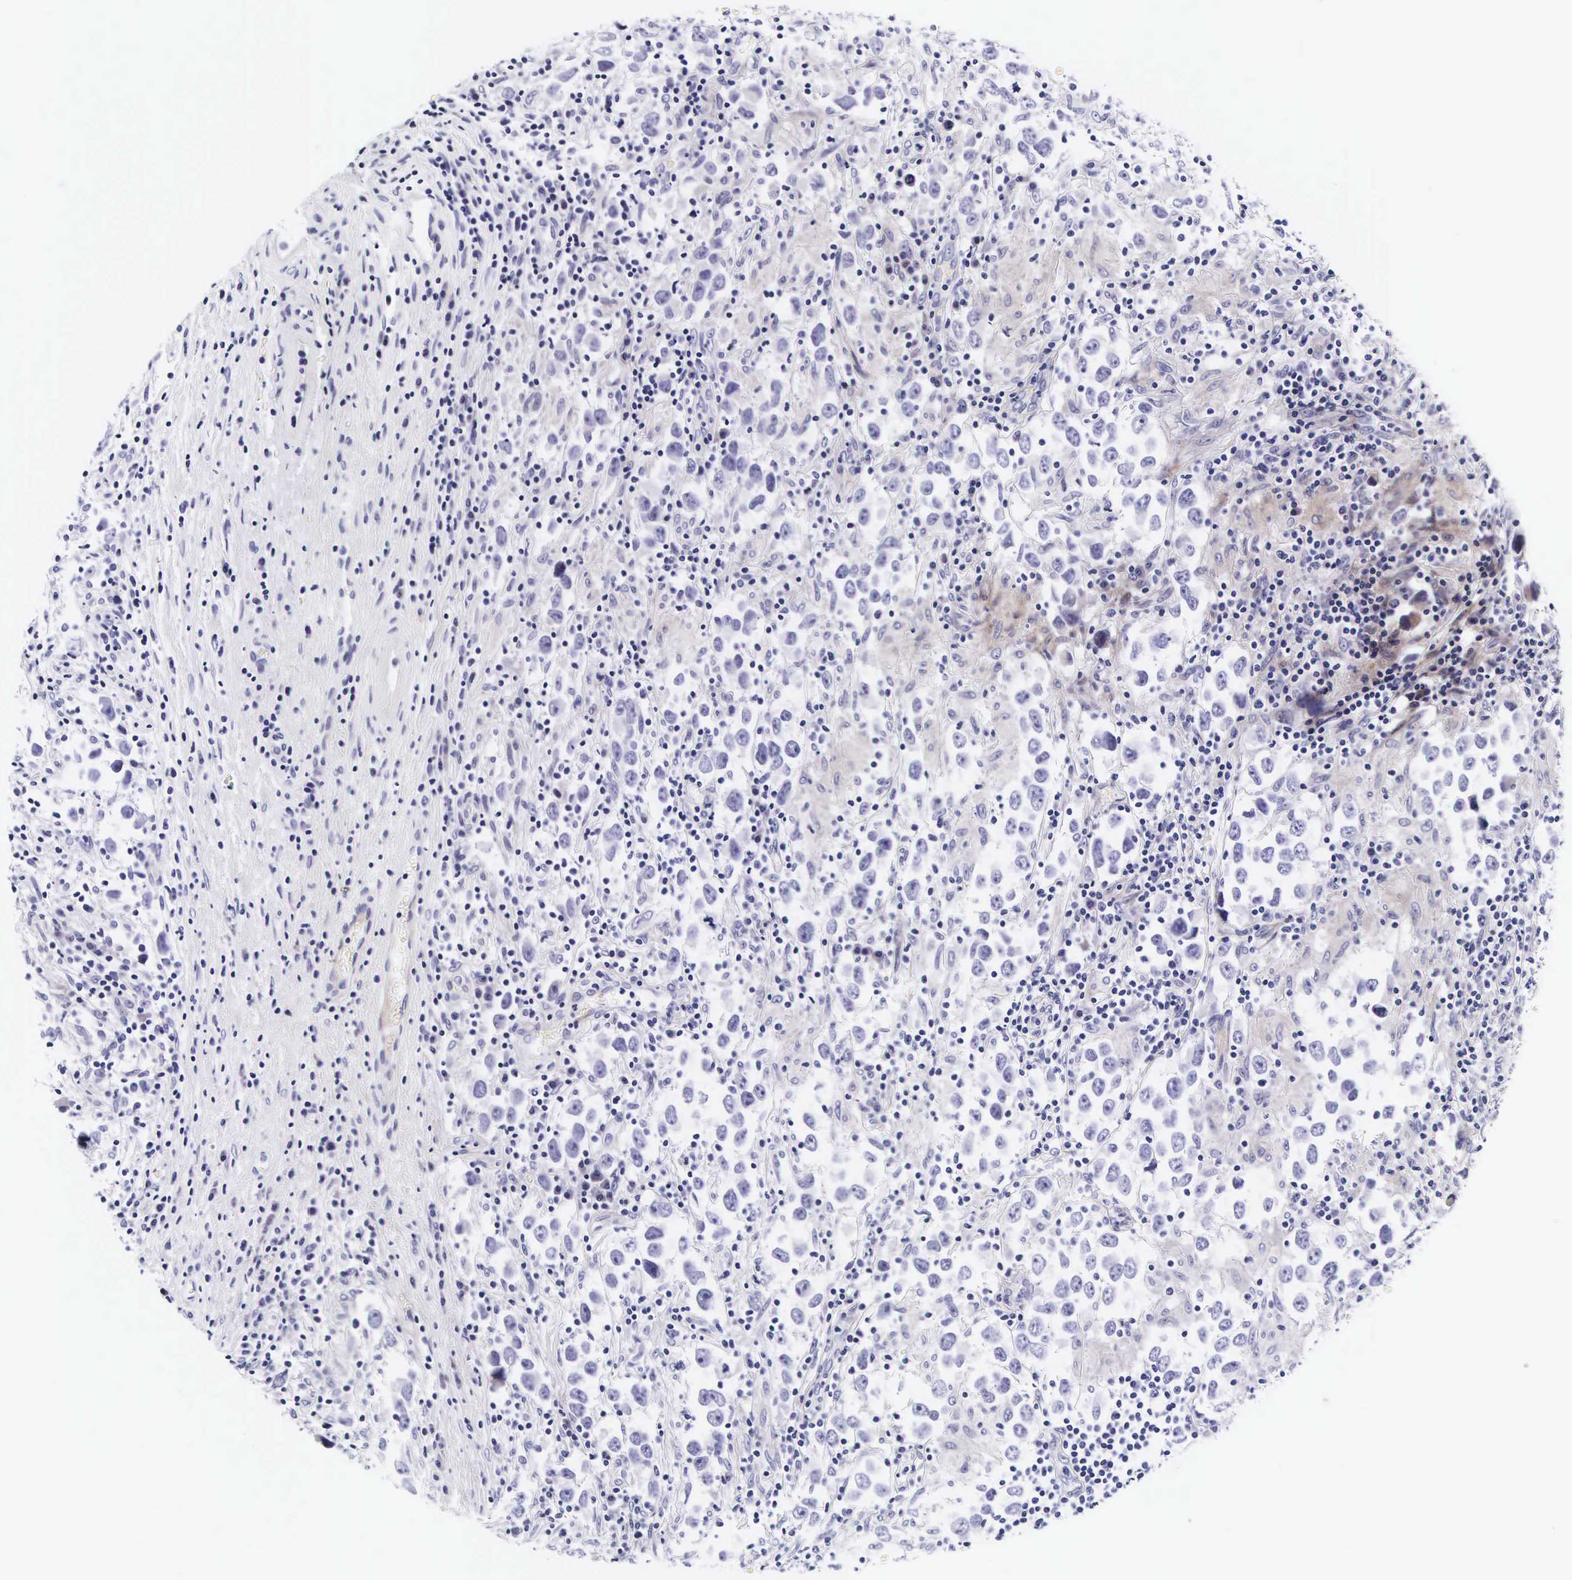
{"staining": {"intensity": "negative", "quantity": "none", "location": "none"}, "tissue": "testis cancer", "cell_type": "Tumor cells", "image_type": "cancer", "snomed": [{"axis": "morphology", "description": "Carcinoma, Embryonal, NOS"}, {"axis": "topography", "description": "Testis"}], "caption": "Embryonal carcinoma (testis) stained for a protein using IHC shows no expression tumor cells.", "gene": "UPRT", "patient": {"sex": "male", "age": 21}}